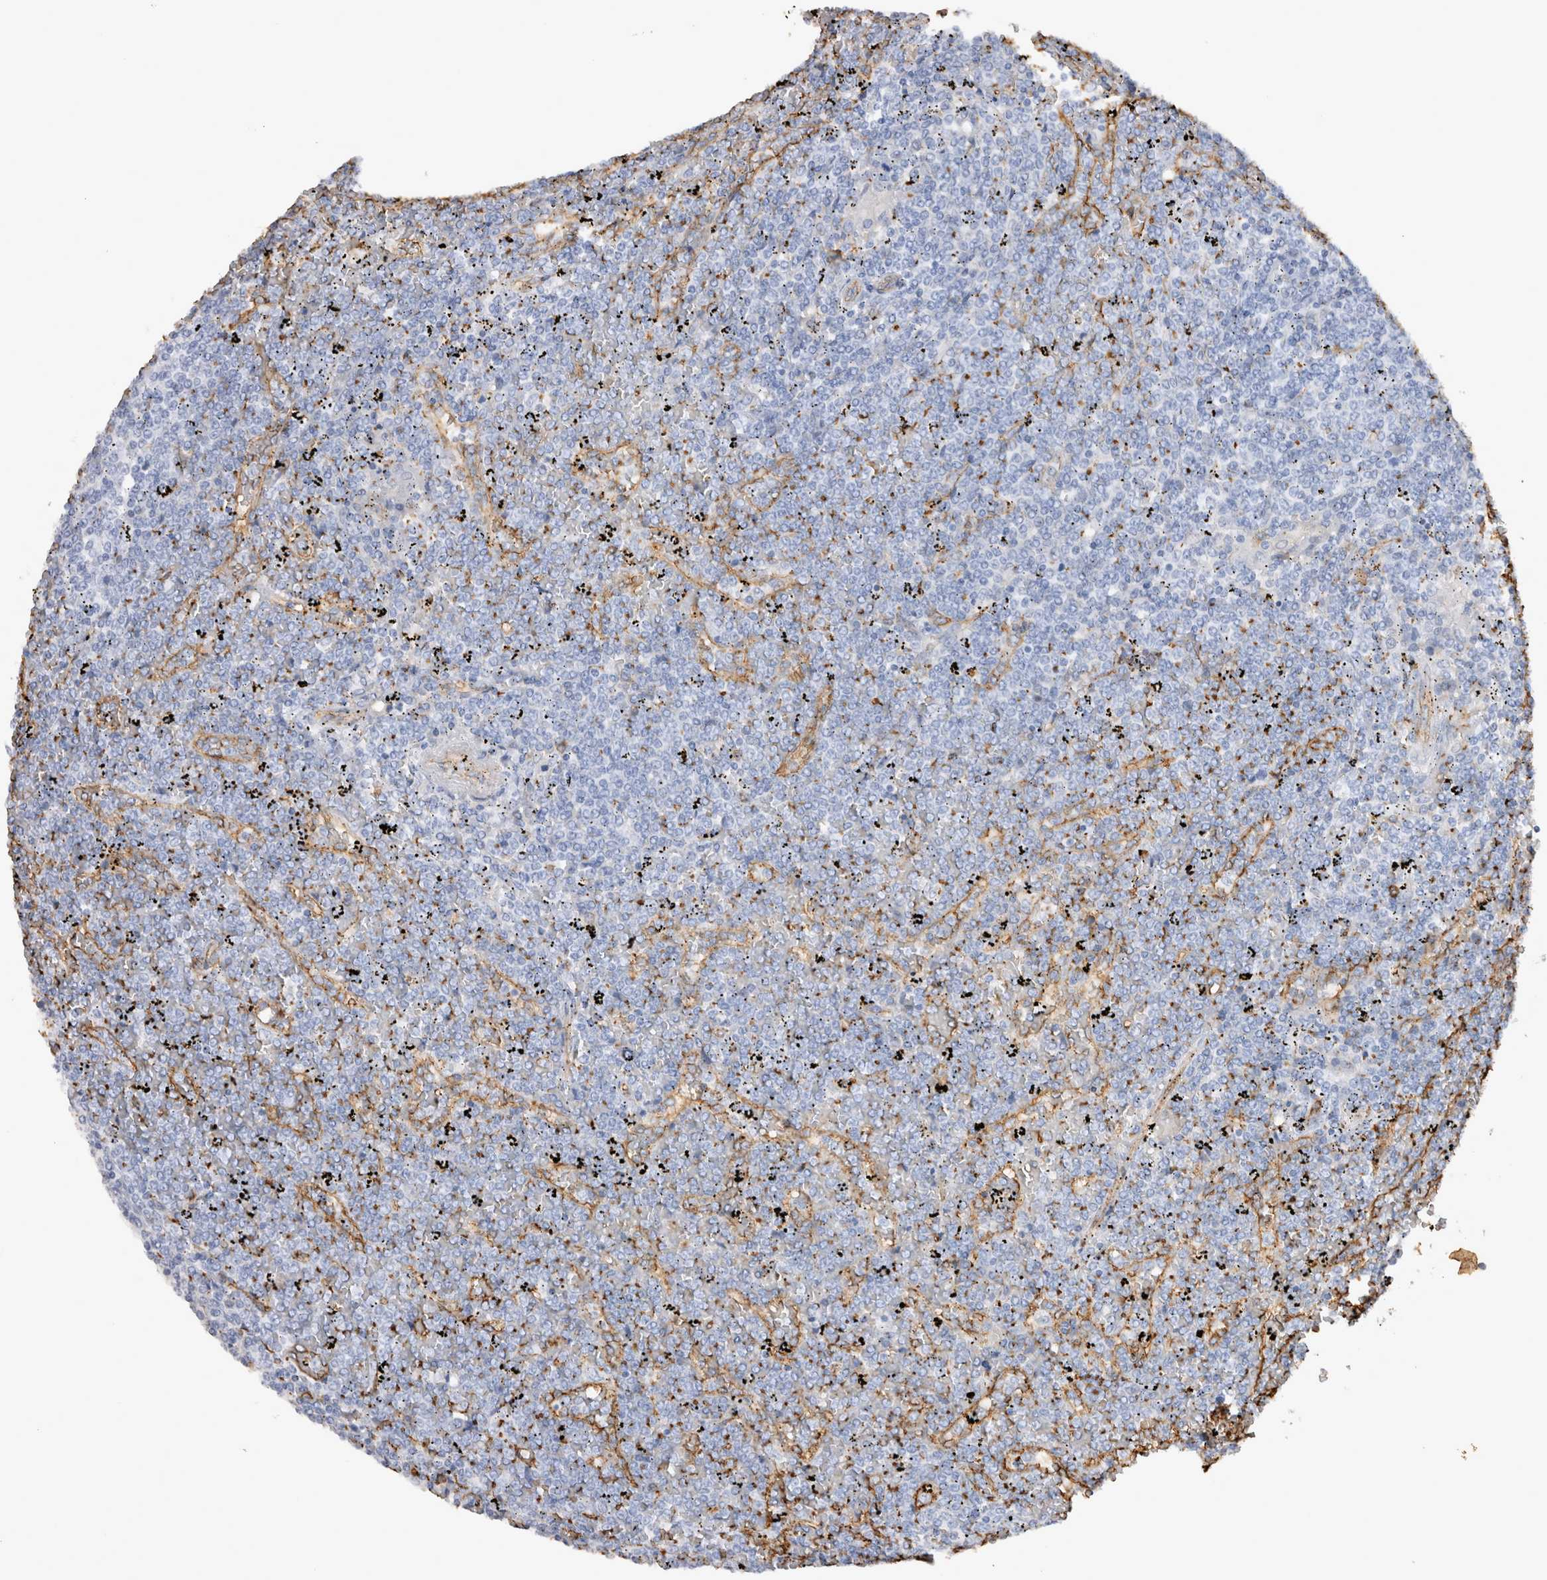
{"staining": {"intensity": "negative", "quantity": "none", "location": "none"}, "tissue": "lymphoma", "cell_type": "Tumor cells", "image_type": "cancer", "snomed": [{"axis": "morphology", "description": "Malignant lymphoma, non-Hodgkin's type, Low grade"}, {"axis": "topography", "description": "Spleen"}], "caption": "This image is of low-grade malignant lymphoma, non-Hodgkin's type stained with immunohistochemistry (IHC) to label a protein in brown with the nuclei are counter-stained blue. There is no positivity in tumor cells. Nuclei are stained in blue.", "gene": "IL17RC", "patient": {"sex": "female", "age": 19}}